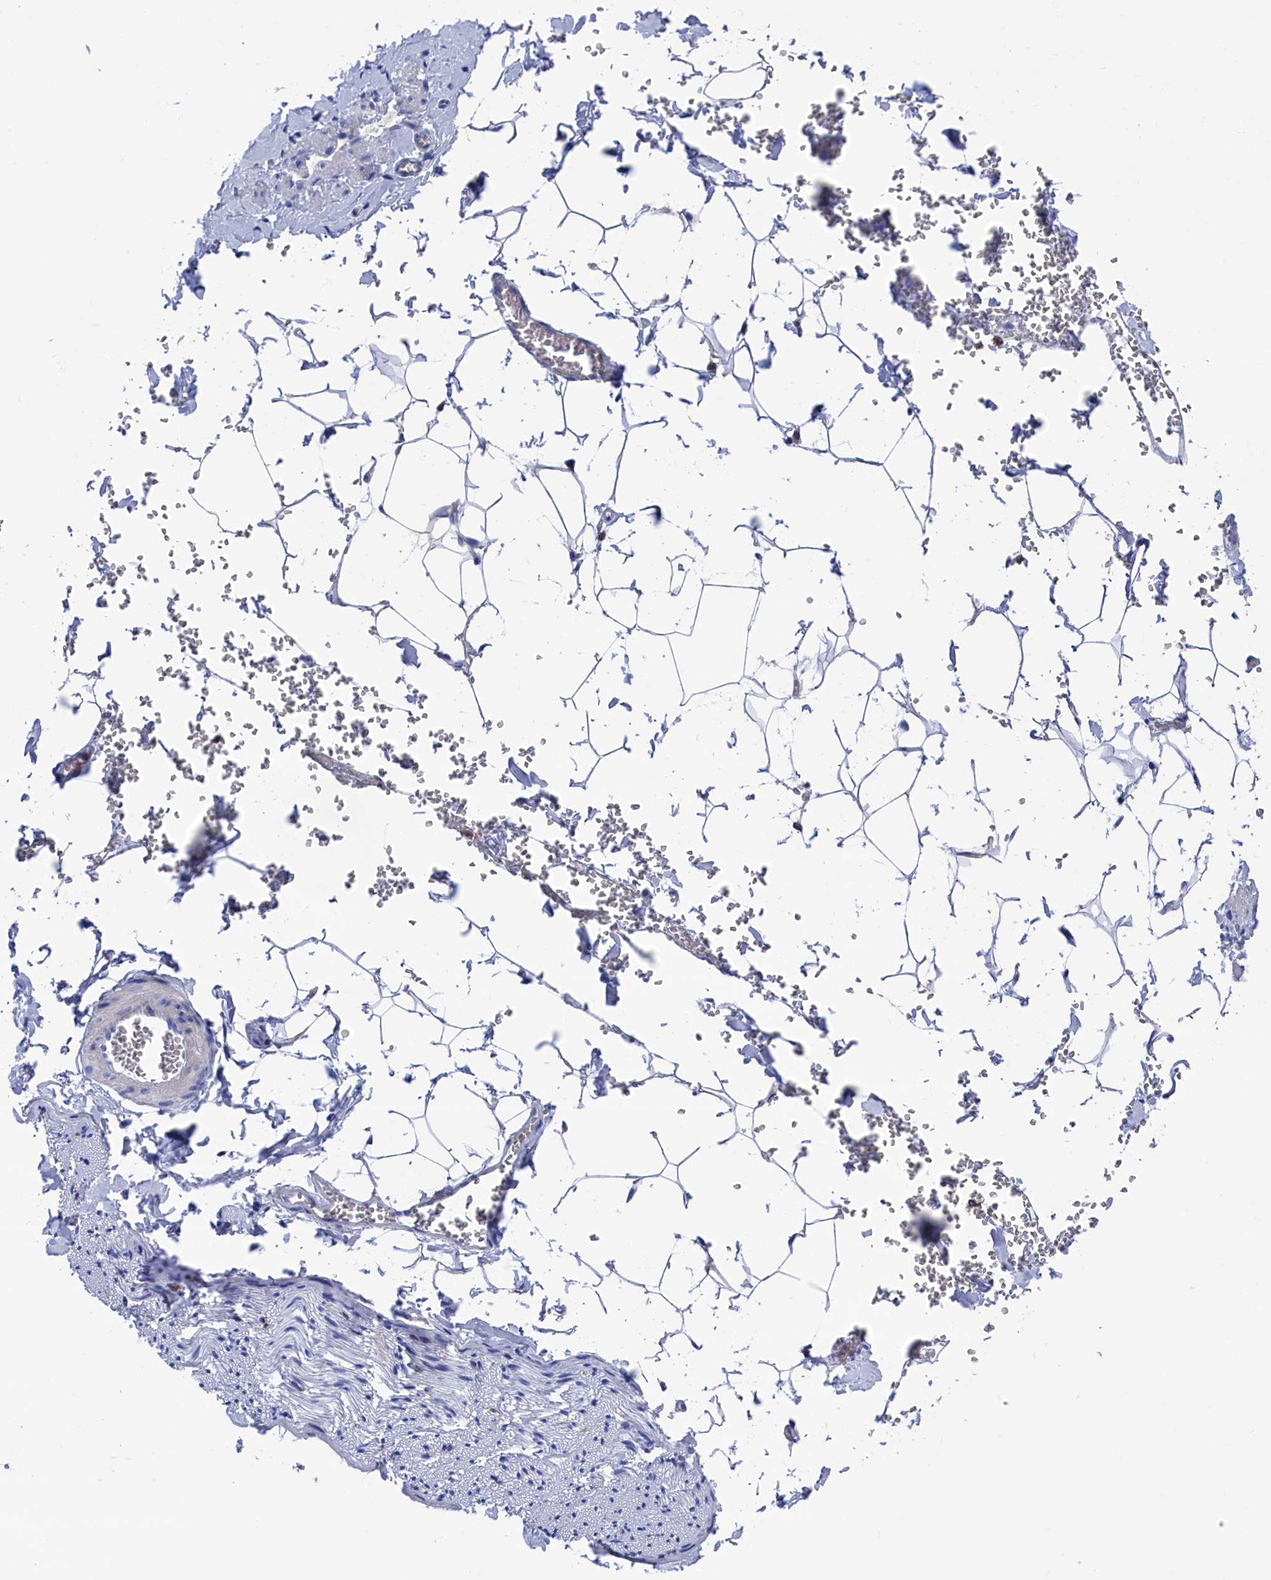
{"staining": {"intensity": "negative", "quantity": "none", "location": "none"}, "tissue": "adipose tissue", "cell_type": "Adipocytes", "image_type": "normal", "snomed": [{"axis": "morphology", "description": "Normal tissue, NOS"}, {"axis": "topography", "description": "Gallbladder"}, {"axis": "topography", "description": "Peripheral nerve tissue"}], "caption": "DAB immunohistochemical staining of benign human adipose tissue exhibits no significant positivity in adipocytes.", "gene": "TYROBP", "patient": {"sex": "male", "age": 38}}